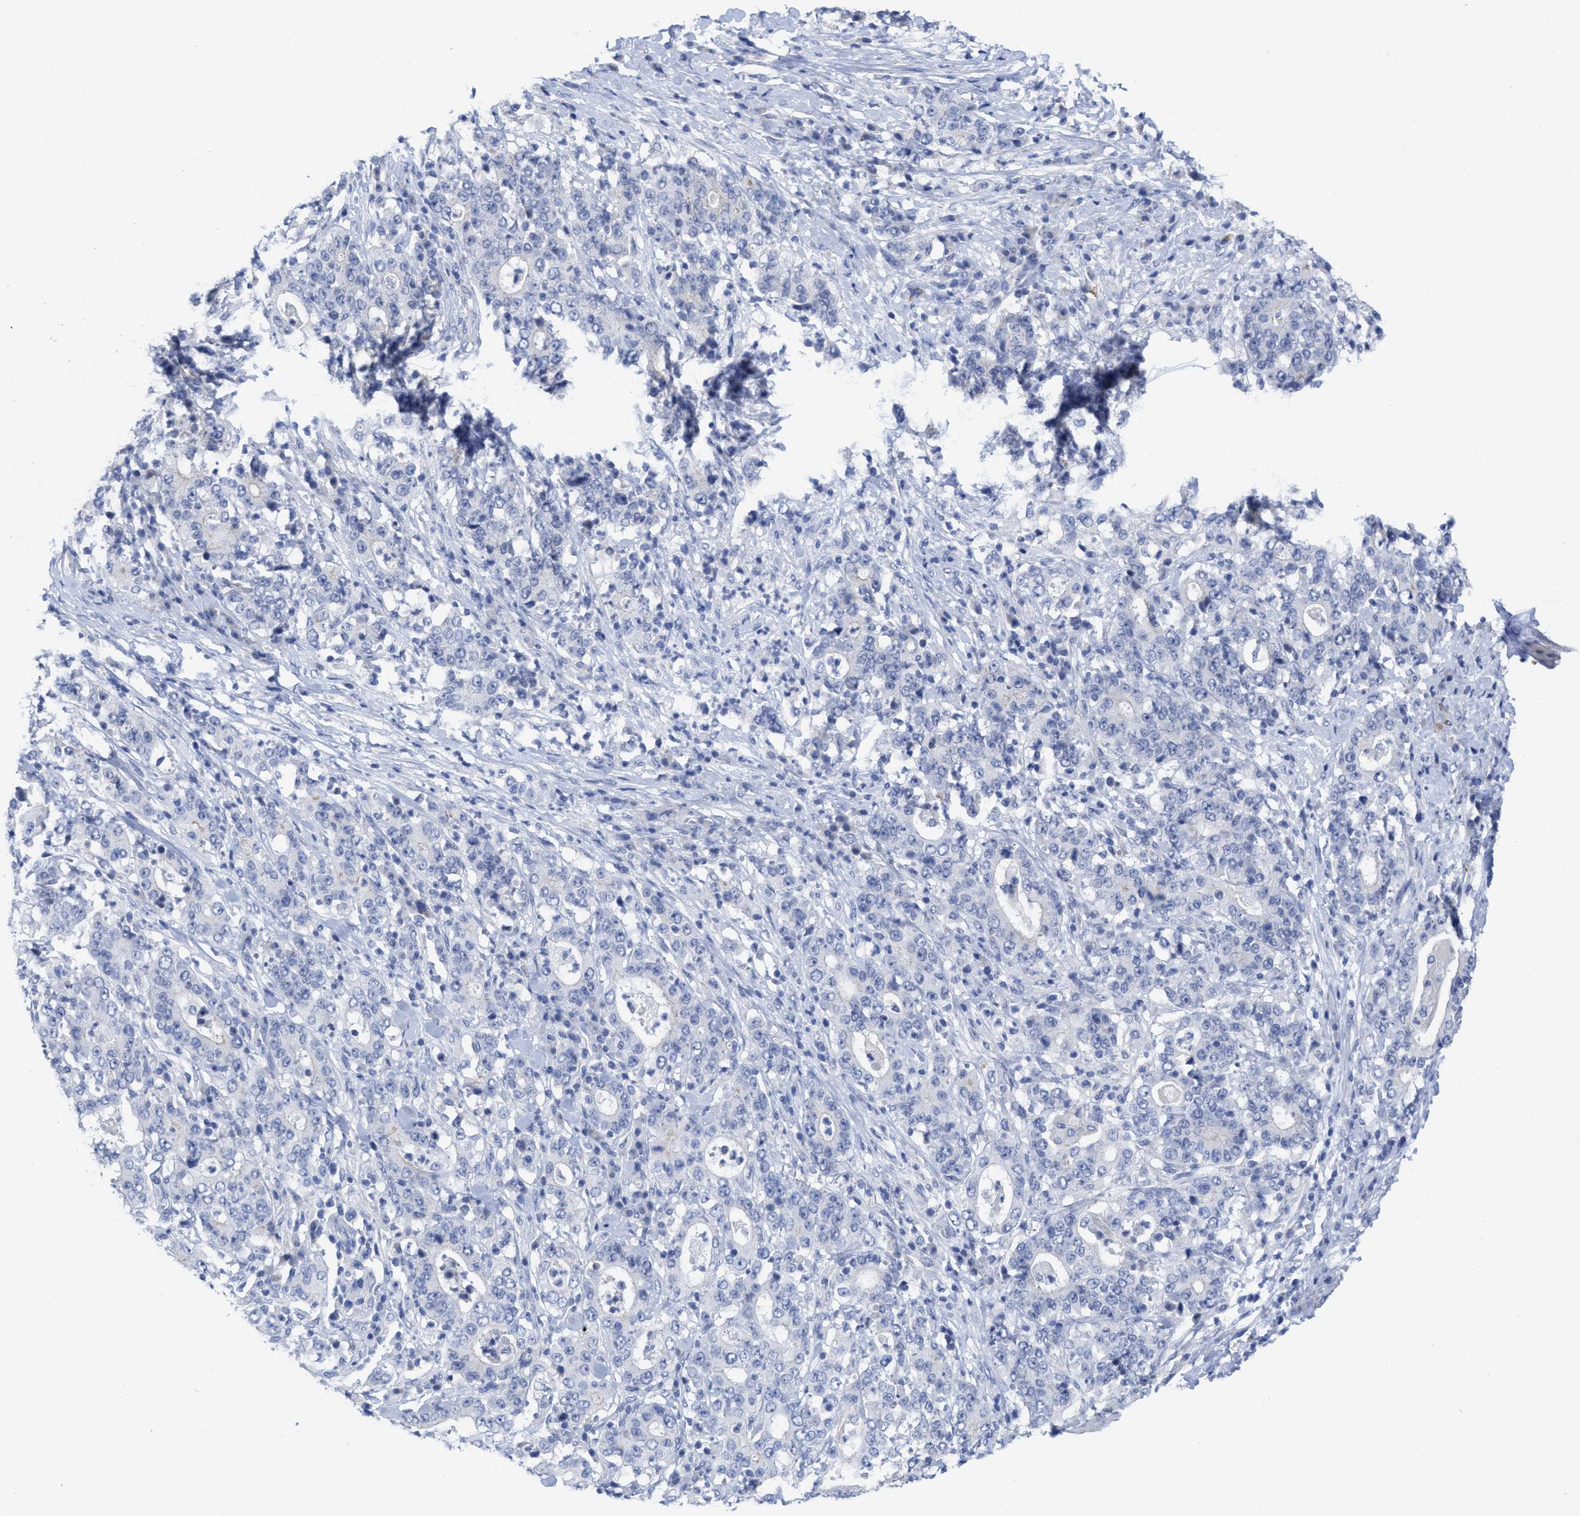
{"staining": {"intensity": "negative", "quantity": "none", "location": "none"}, "tissue": "stomach cancer", "cell_type": "Tumor cells", "image_type": "cancer", "snomed": [{"axis": "morphology", "description": "Normal tissue, NOS"}, {"axis": "morphology", "description": "Adenocarcinoma, NOS"}, {"axis": "topography", "description": "Stomach, upper"}, {"axis": "topography", "description": "Stomach"}], "caption": "This is an immunohistochemistry micrograph of human stomach adenocarcinoma. There is no positivity in tumor cells.", "gene": "ACKR1", "patient": {"sex": "male", "age": 59}}